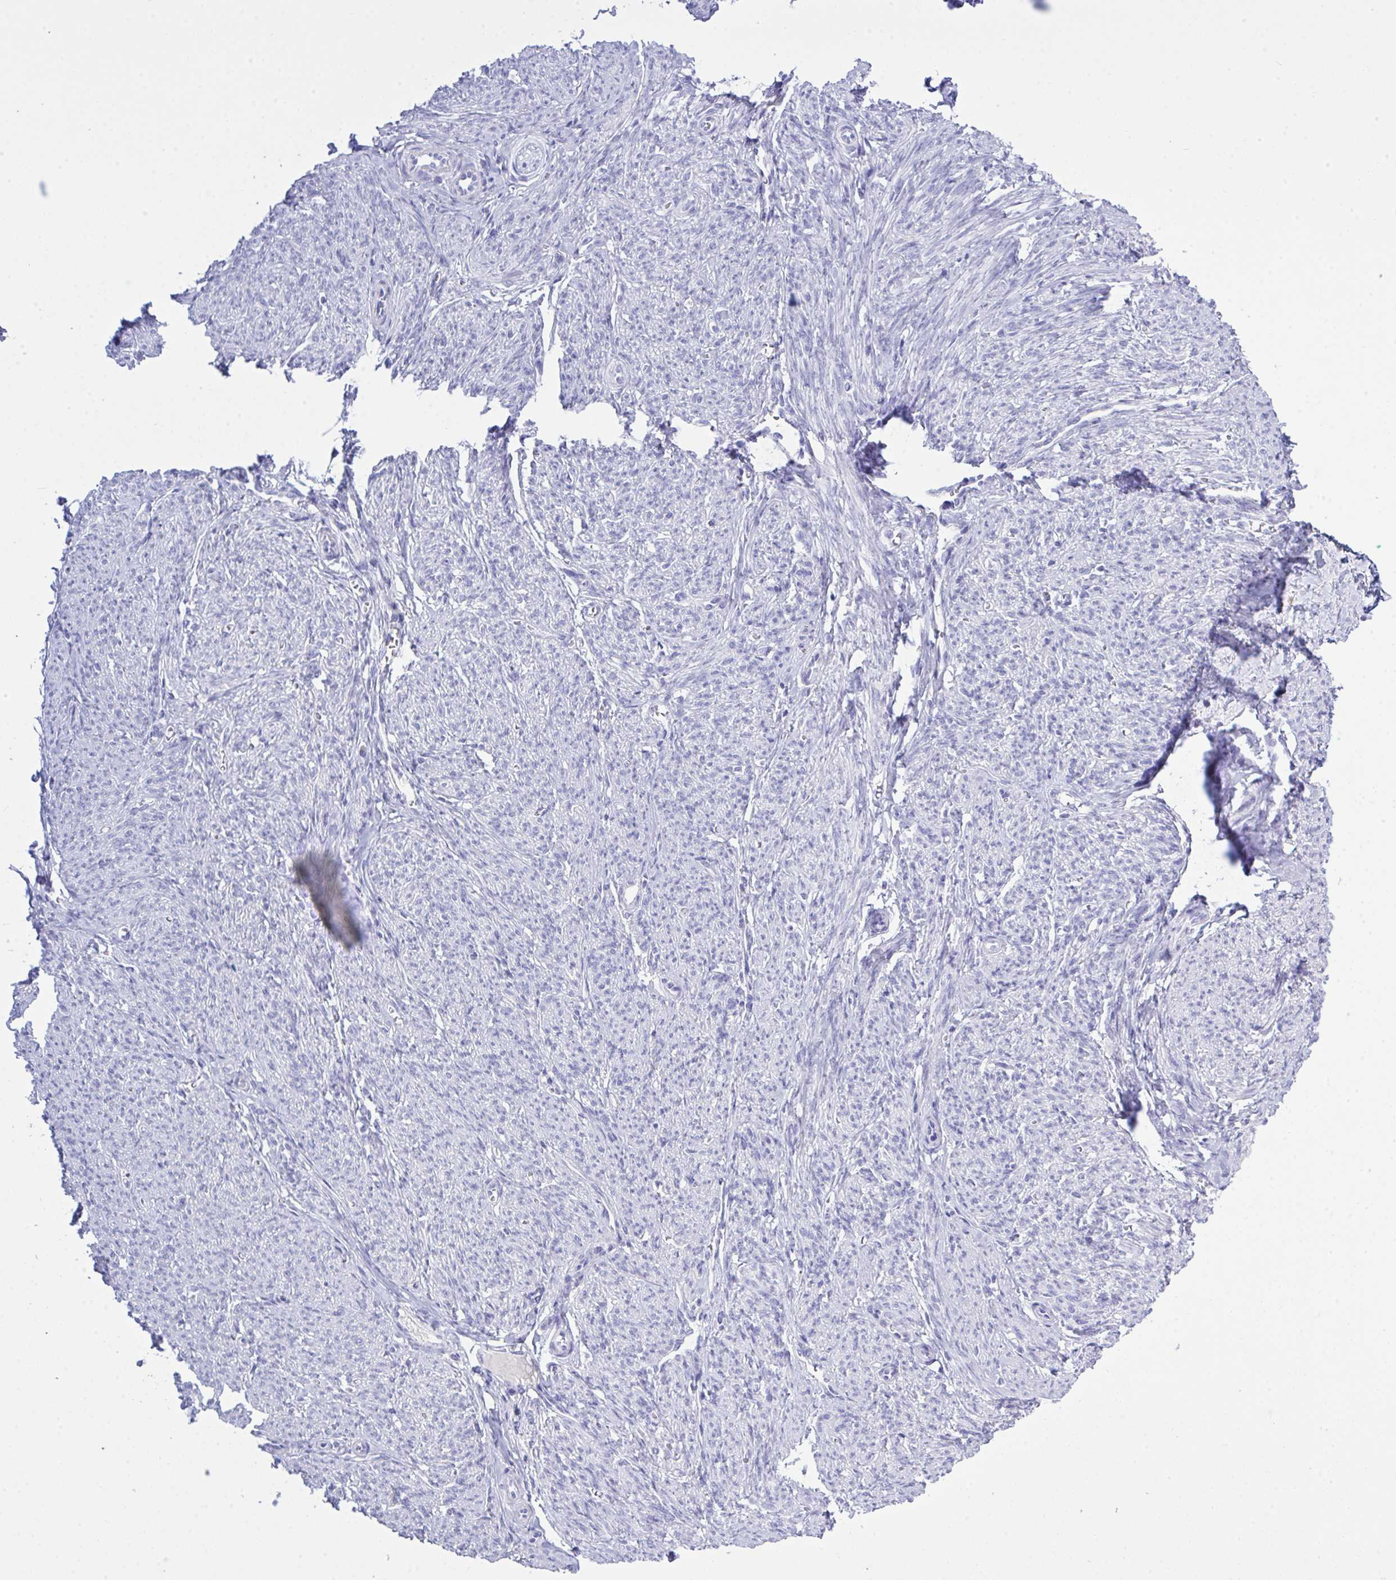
{"staining": {"intensity": "negative", "quantity": "none", "location": "none"}, "tissue": "smooth muscle", "cell_type": "Smooth muscle cells", "image_type": "normal", "snomed": [{"axis": "morphology", "description": "Normal tissue, NOS"}, {"axis": "topography", "description": "Smooth muscle"}], "caption": "IHC micrograph of normal human smooth muscle stained for a protein (brown), which exhibits no staining in smooth muscle cells.", "gene": "GLB1L2", "patient": {"sex": "female", "age": 65}}